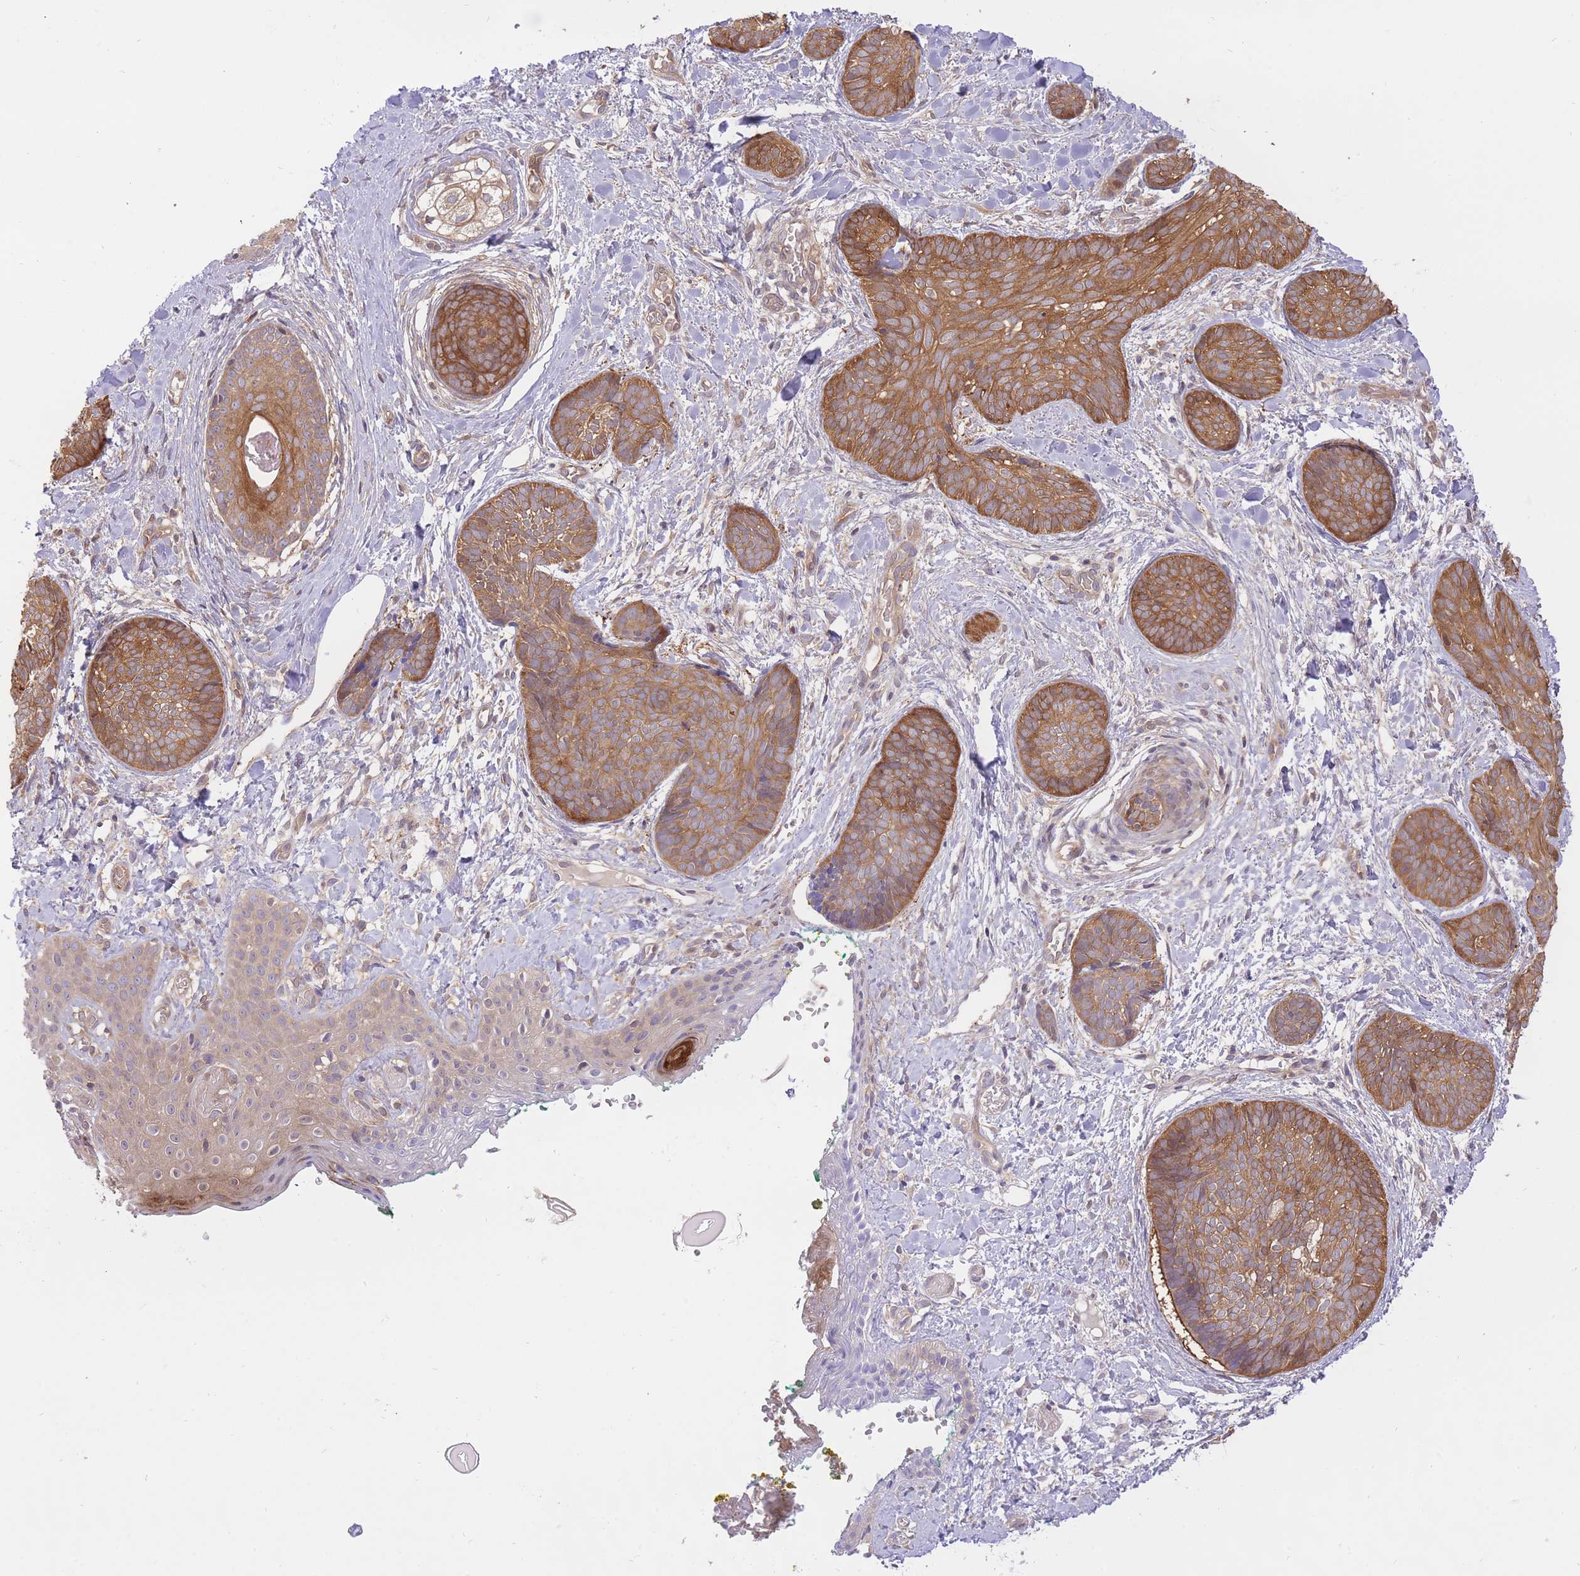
{"staining": {"intensity": "moderate", "quantity": ">75%", "location": "cytoplasmic/membranous"}, "tissue": "skin cancer", "cell_type": "Tumor cells", "image_type": "cancer", "snomed": [{"axis": "morphology", "description": "Basal cell carcinoma"}, {"axis": "topography", "description": "Skin"}], "caption": "Immunohistochemical staining of human basal cell carcinoma (skin) reveals moderate cytoplasmic/membranous protein positivity in approximately >75% of tumor cells.", "gene": "PREP", "patient": {"sex": "female", "age": 81}}